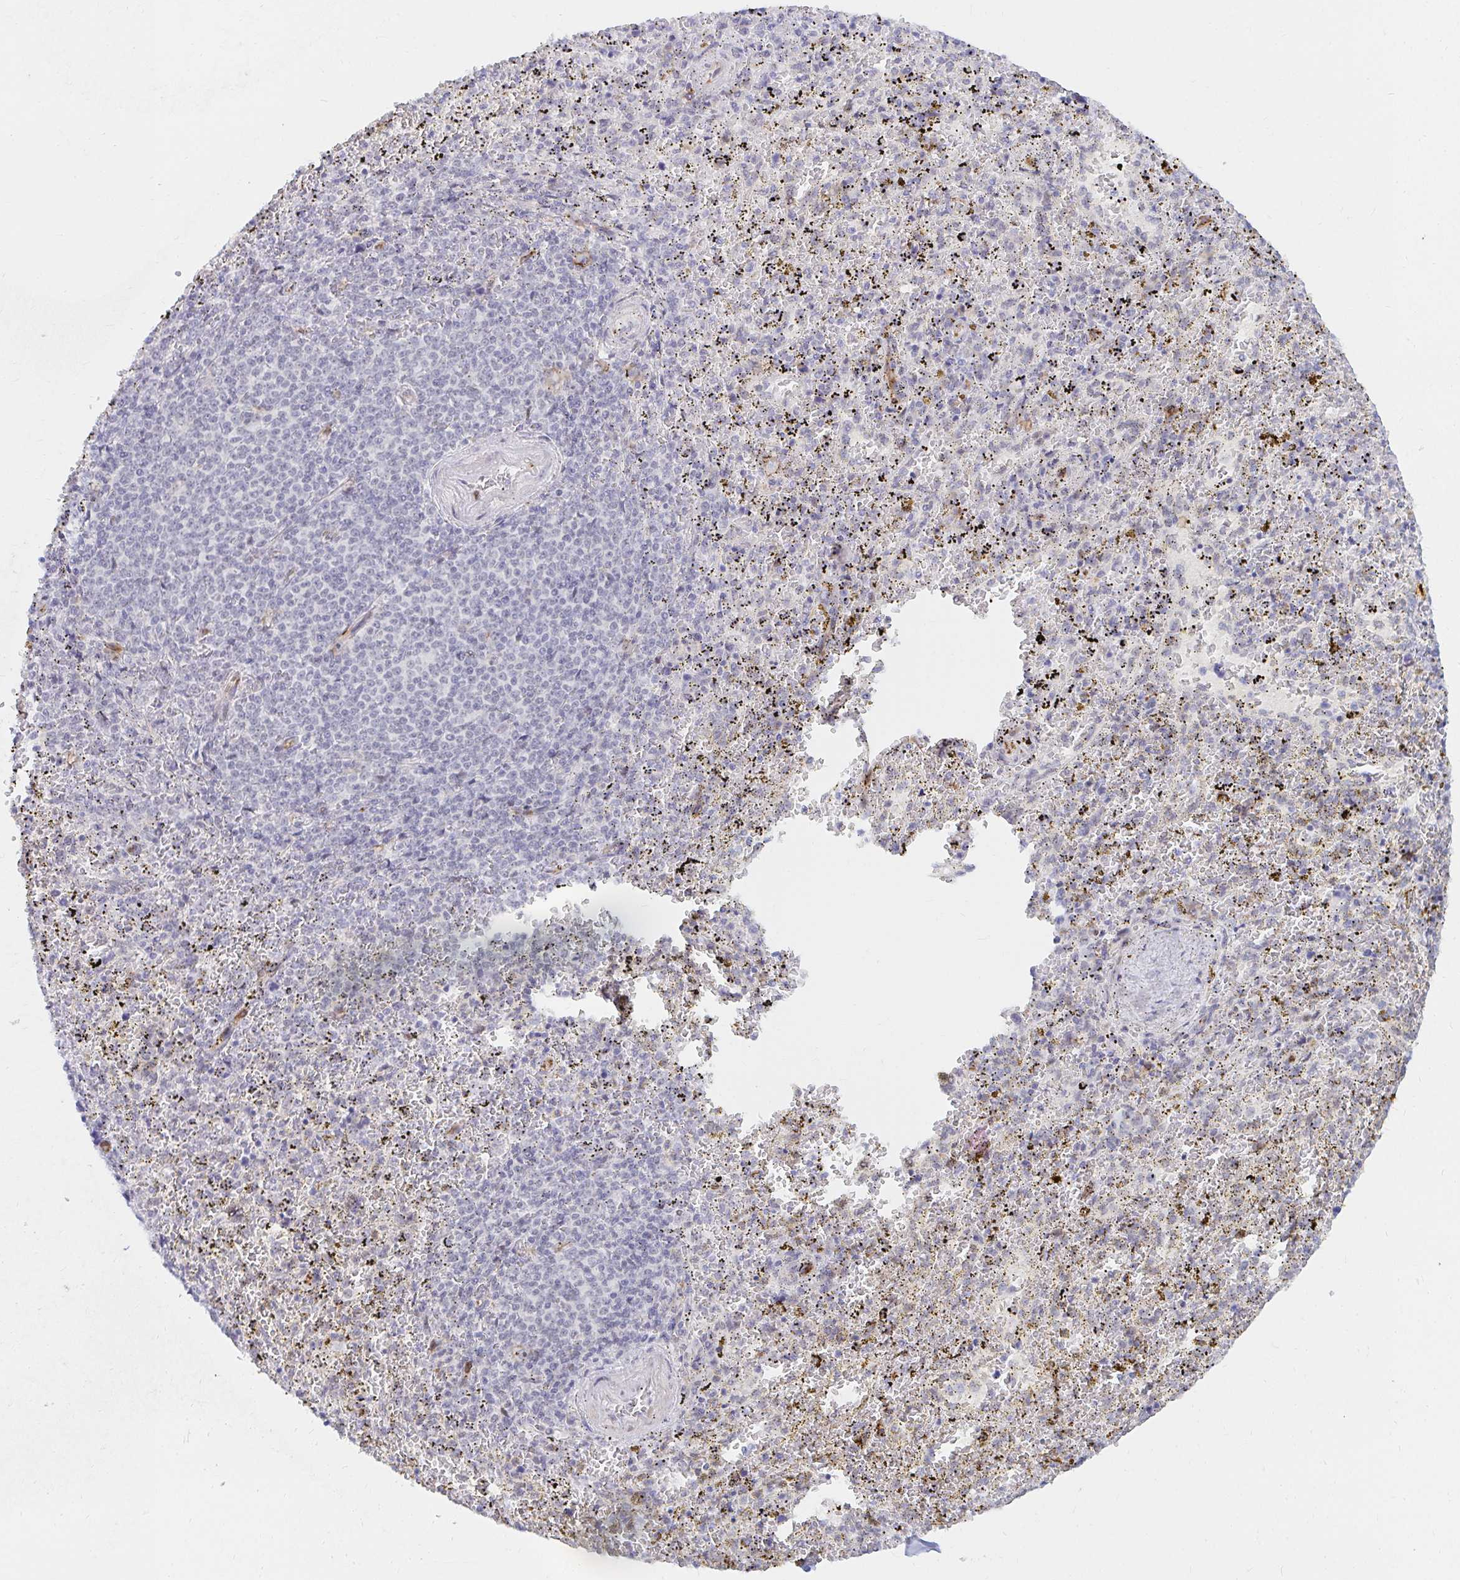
{"staining": {"intensity": "negative", "quantity": "none", "location": "none"}, "tissue": "spleen", "cell_type": "Cells in red pulp", "image_type": "normal", "snomed": [{"axis": "morphology", "description": "Normal tissue, NOS"}, {"axis": "topography", "description": "Spleen"}], "caption": "A high-resolution micrograph shows immunohistochemistry staining of benign spleen, which reveals no significant positivity in cells in red pulp.", "gene": "COL28A1", "patient": {"sex": "female", "age": 50}}